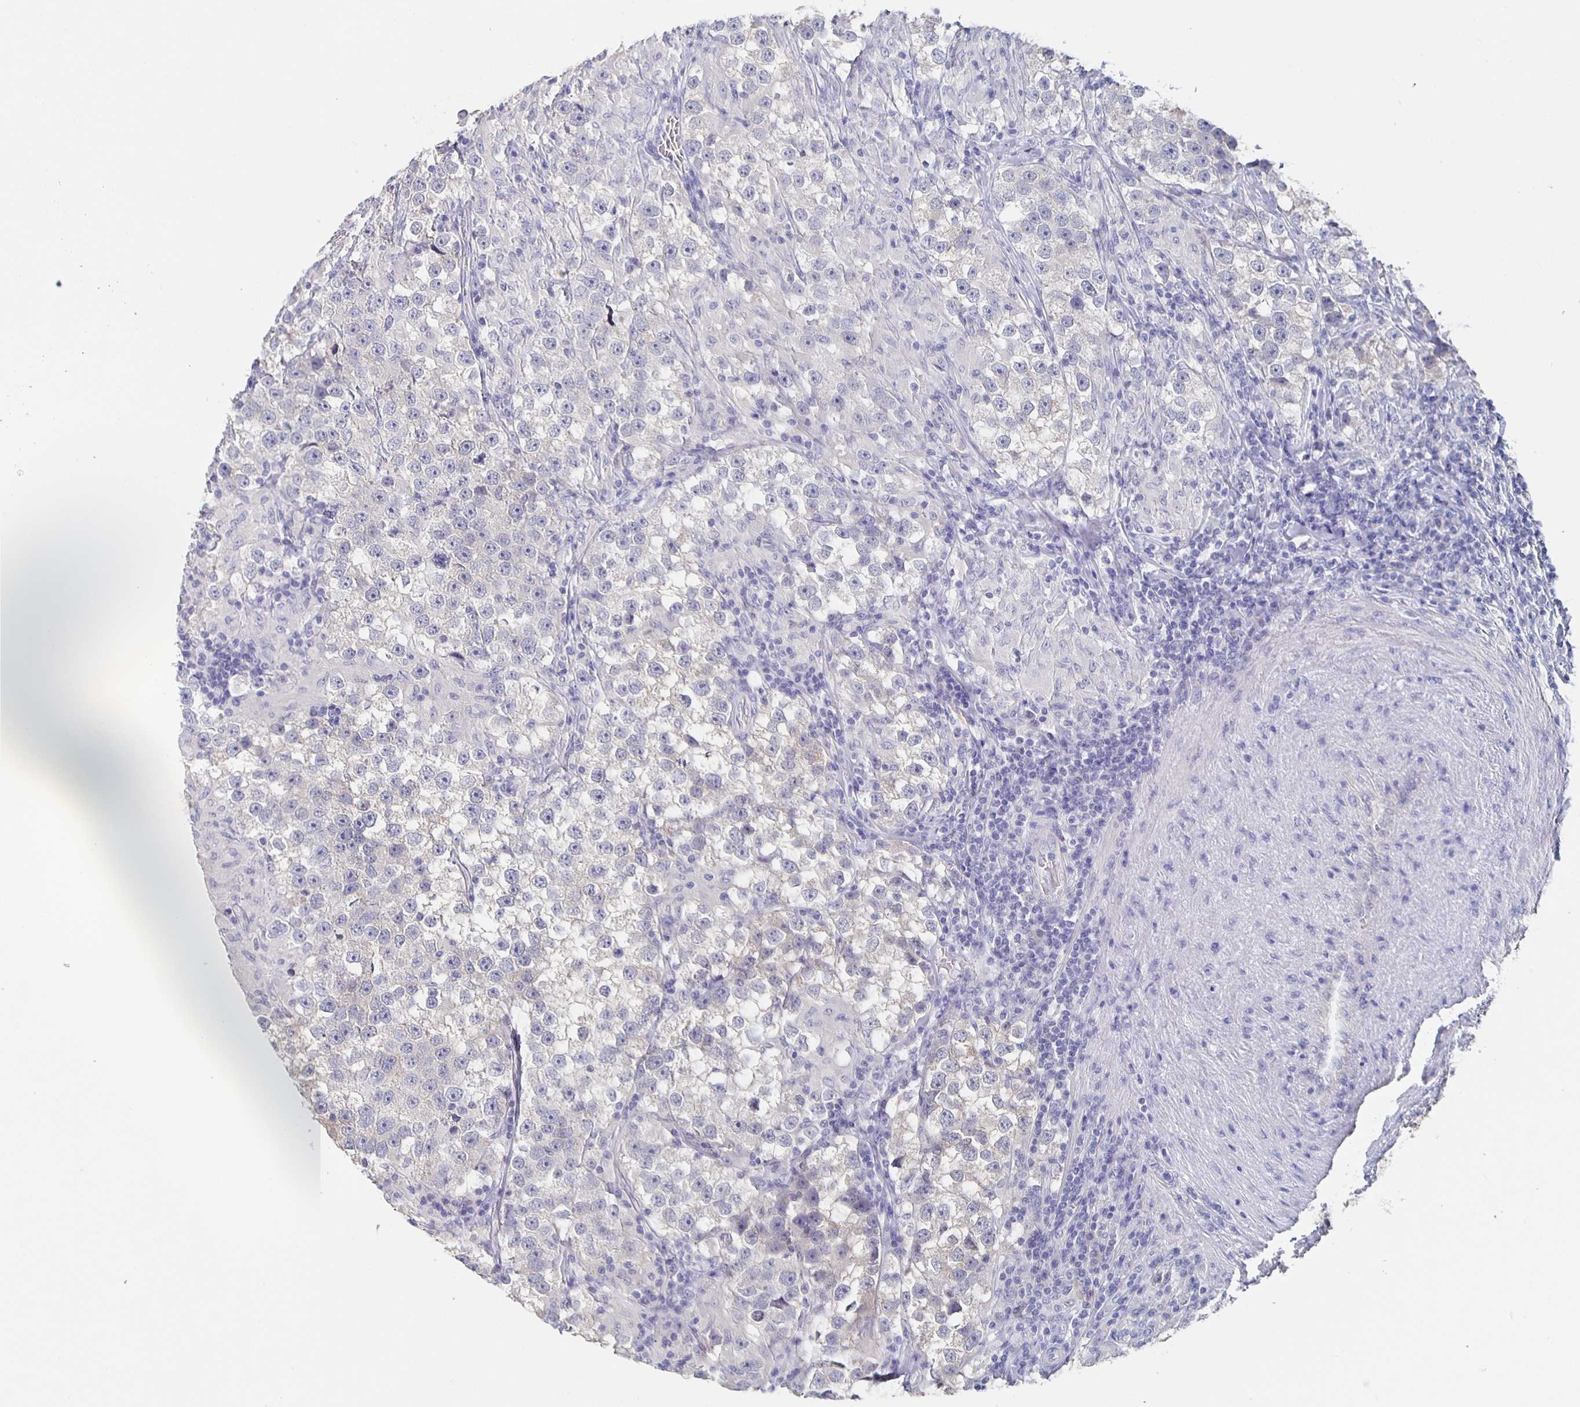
{"staining": {"intensity": "negative", "quantity": "none", "location": "none"}, "tissue": "testis cancer", "cell_type": "Tumor cells", "image_type": "cancer", "snomed": [{"axis": "morphology", "description": "Seminoma, NOS"}, {"axis": "topography", "description": "Testis"}], "caption": "High power microscopy image of an immunohistochemistry histopathology image of testis cancer, revealing no significant expression in tumor cells.", "gene": "CACNA2D2", "patient": {"sex": "male", "age": 46}}